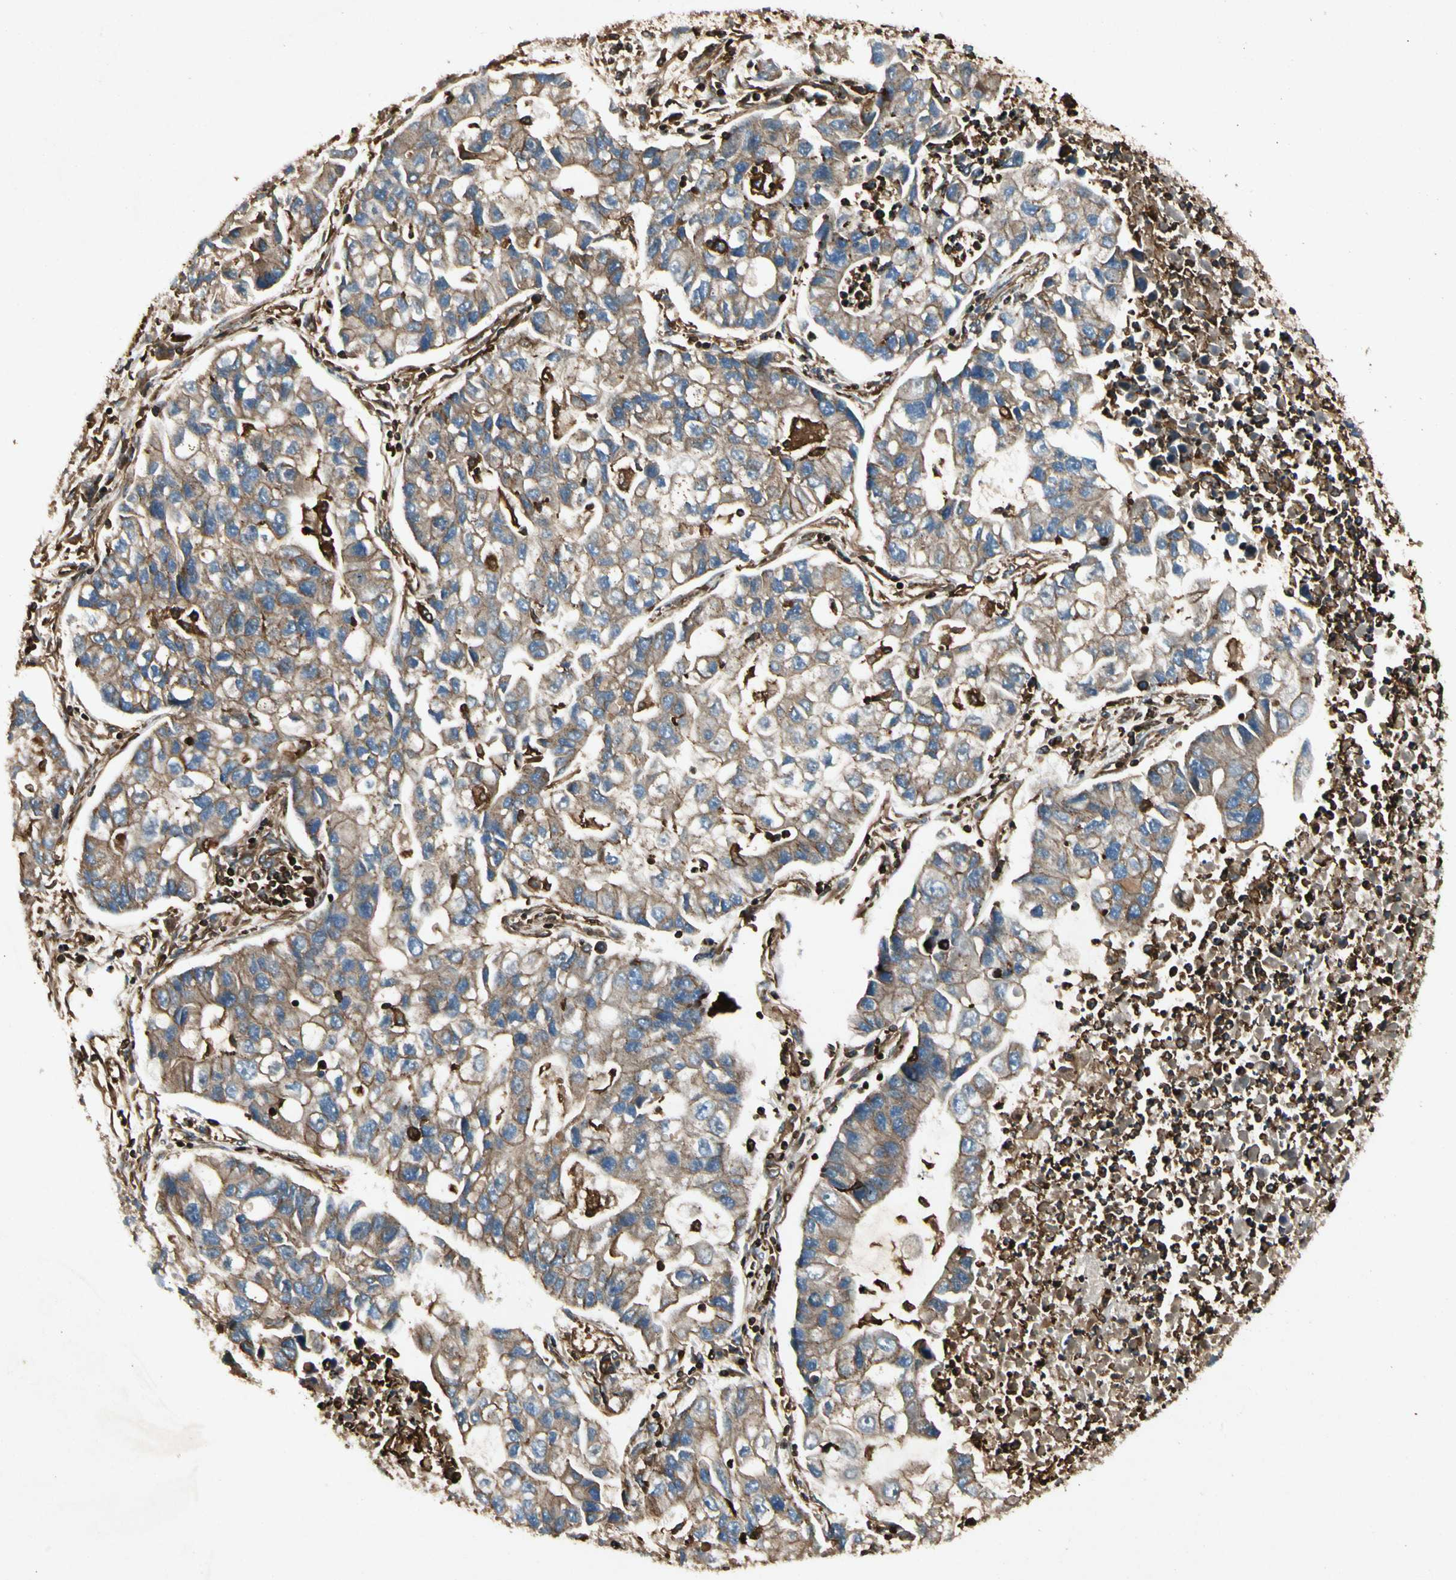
{"staining": {"intensity": "moderate", "quantity": ">75%", "location": "cytoplasmic/membranous"}, "tissue": "lung cancer", "cell_type": "Tumor cells", "image_type": "cancer", "snomed": [{"axis": "morphology", "description": "Adenocarcinoma, NOS"}, {"axis": "topography", "description": "Lung"}], "caption": "The image displays staining of lung cancer, revealing moderate cytoplasmic/membranous protein staining (brown color) within tumor cells.", "gene": "ARPC2", "patient": {"sex": "female", "age": 51}}